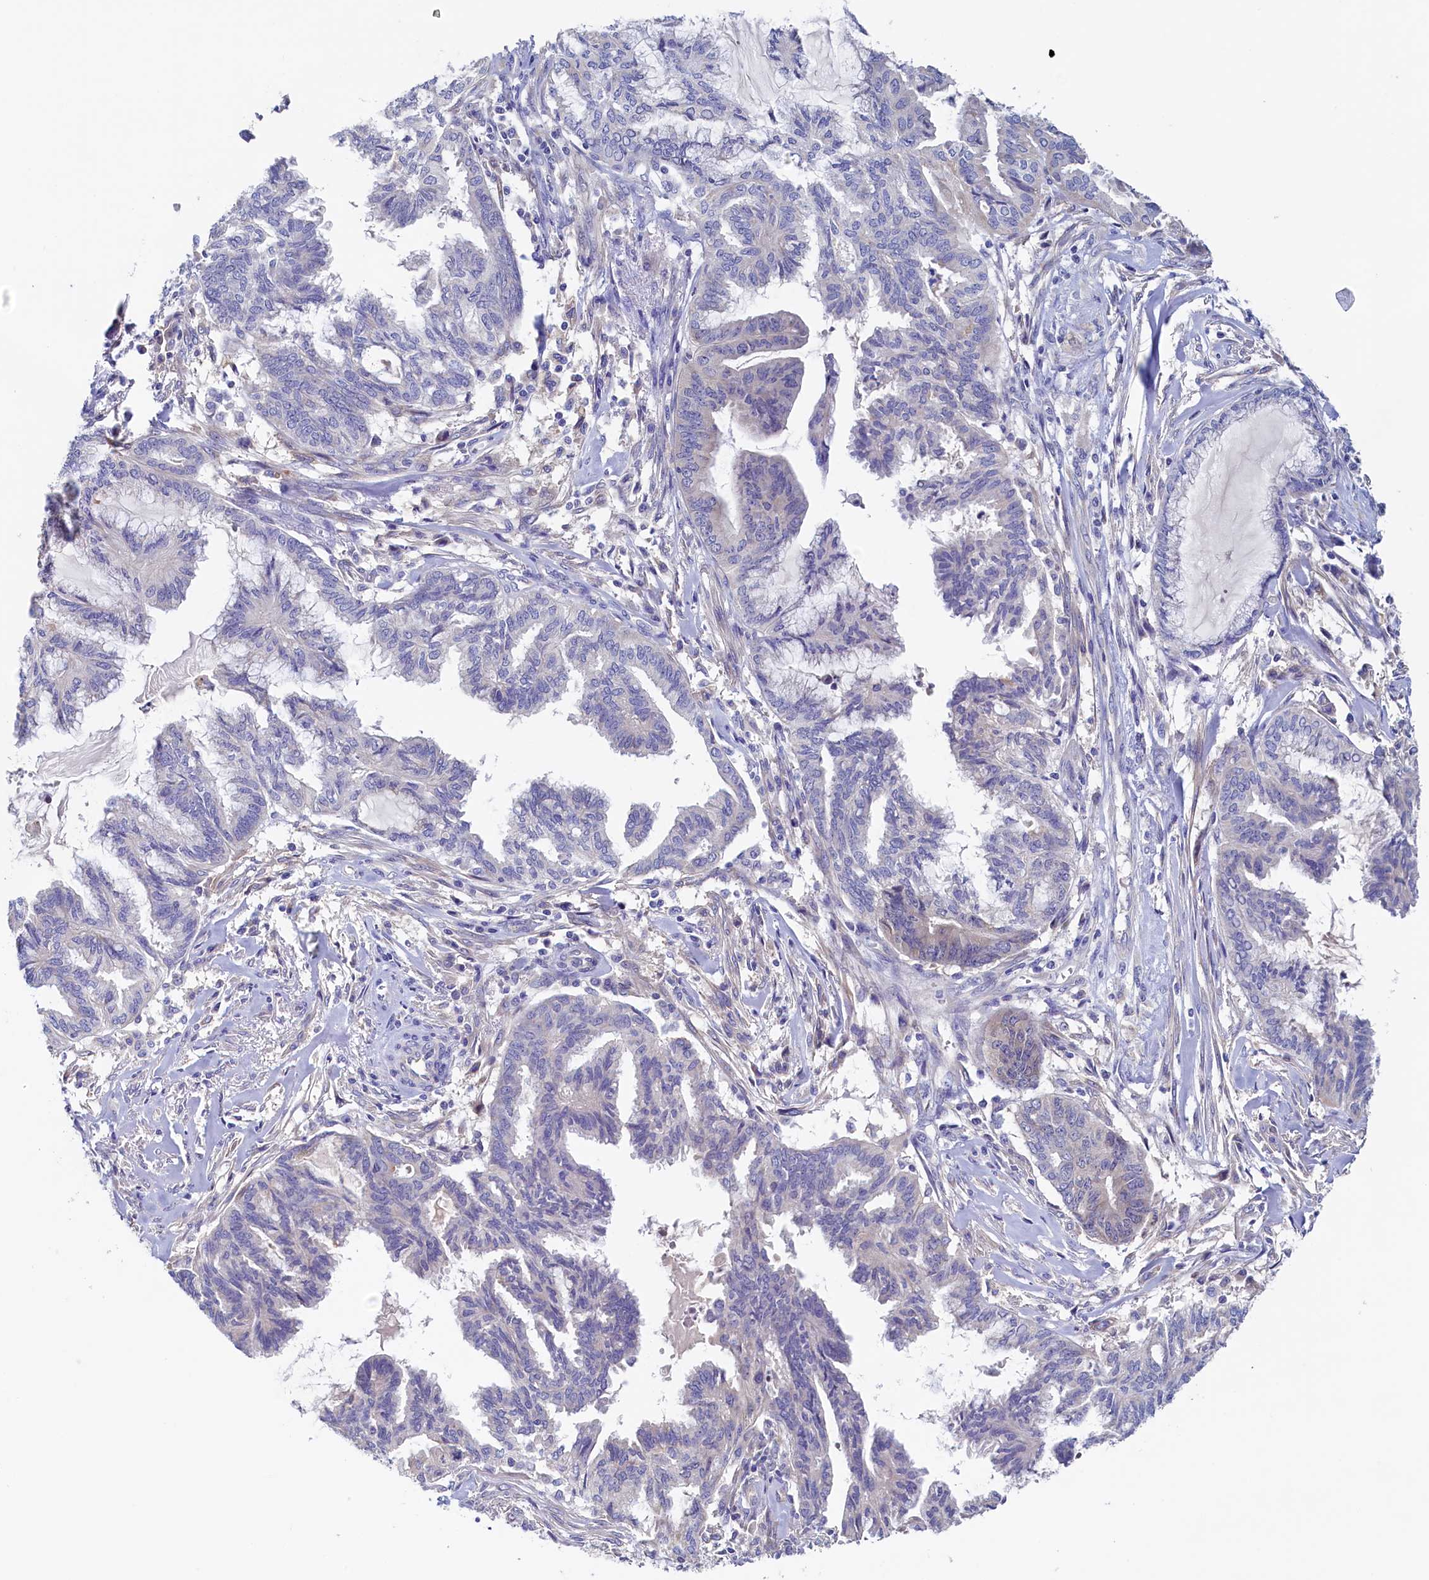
{"staining": {"intensity": "negative", "quantity": "none", "location": "none"}, "tissue": "endometrial cancer", "cell_type": "Tumor cells", "image_type": "cancer", "snomed": [{"axis": "morphology", "description": "Adenocarcinoma, NOS"}, {"axis": "topography", "description": "Endometrium"}], "caption": "The immunohistochemistry (IHC) photomicrograph has no significant positivity in tumor cells of endometrial adenocarcinoma tissue.", "gene": "DTD1", "patient": {"sex": "female", "age": 86}}